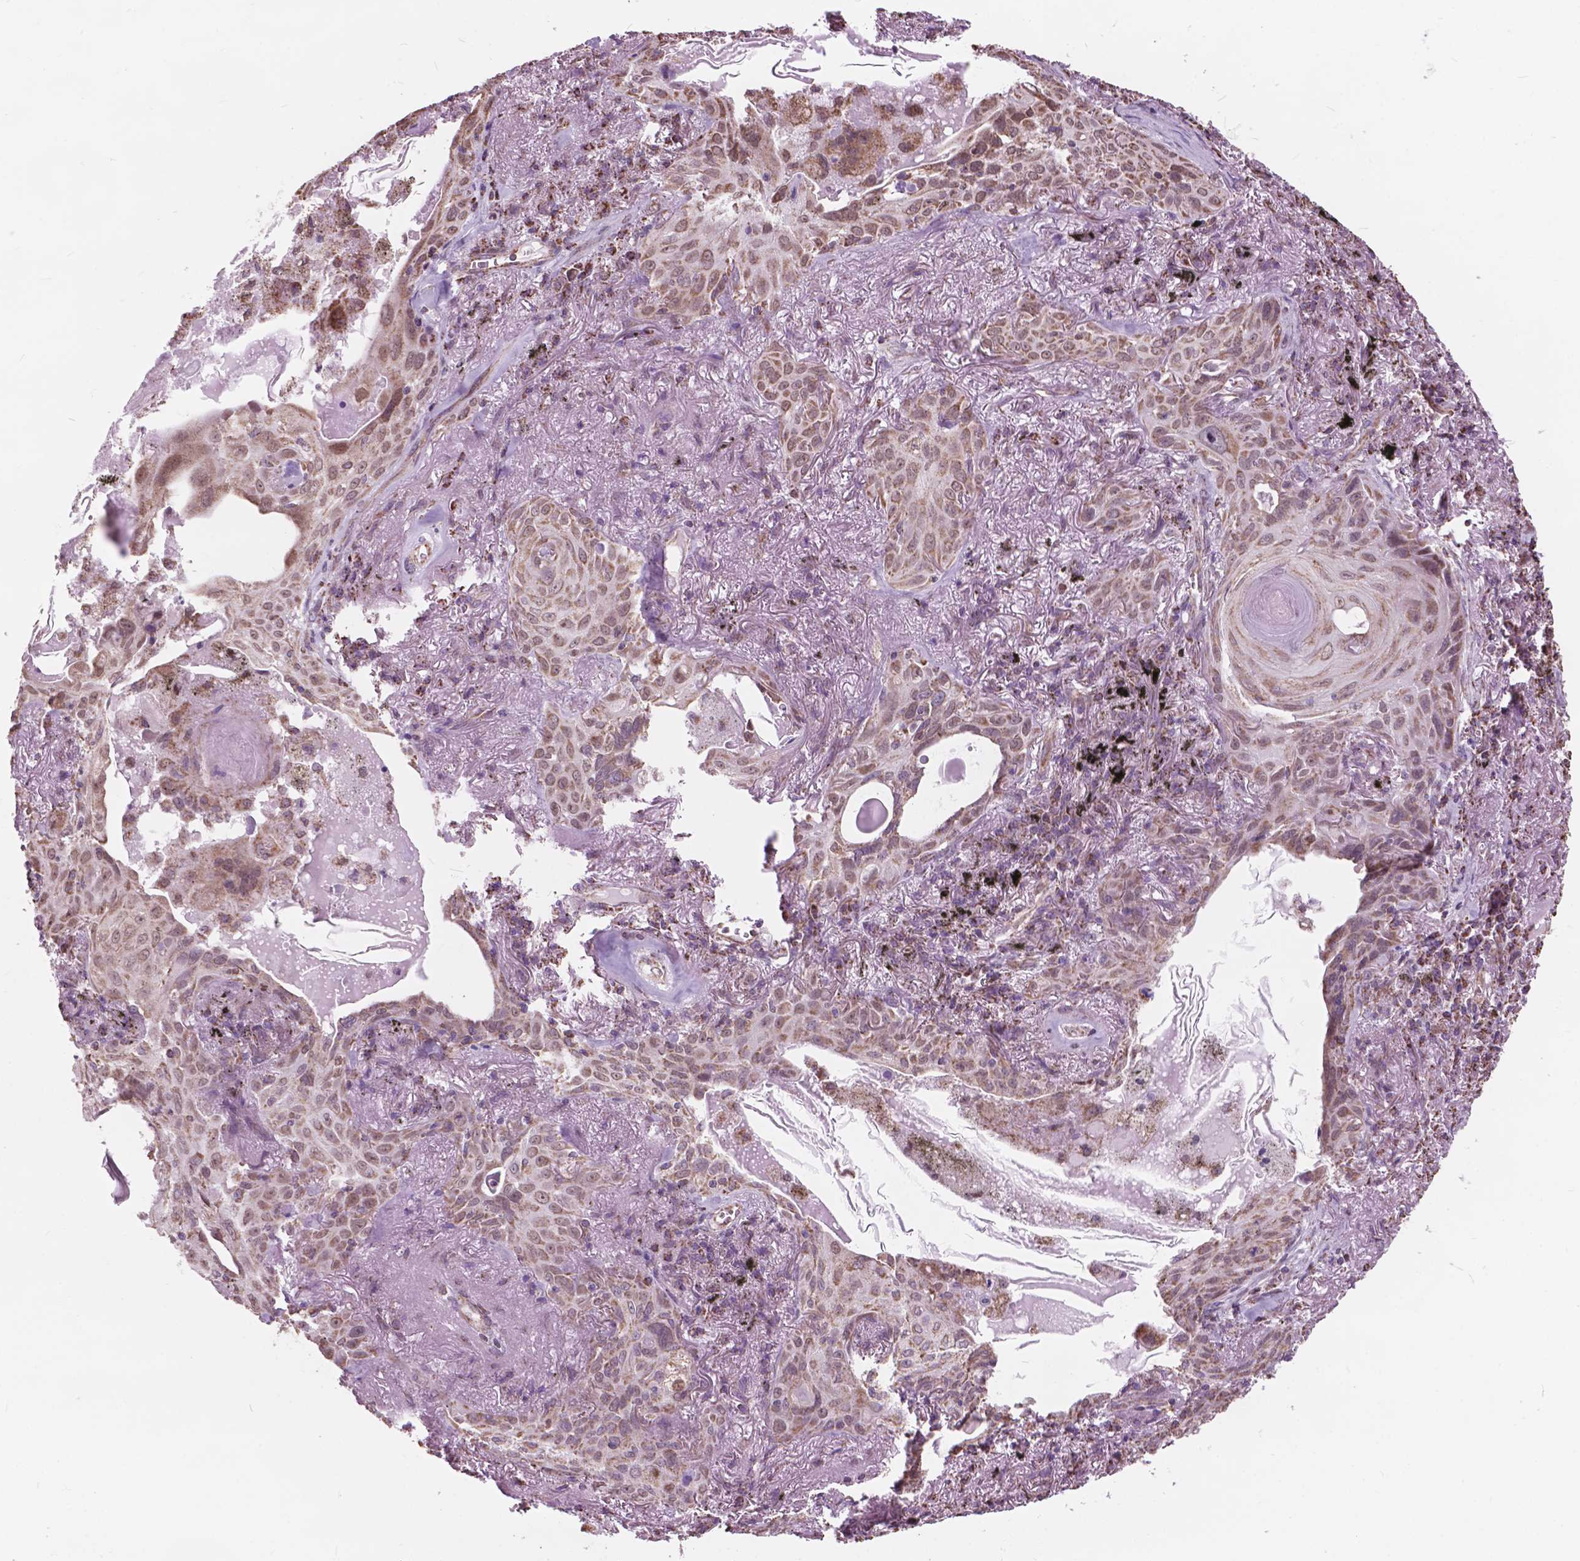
{"staining": {"intensity": "weak", "quantity": ">75%", "location": "cytoplasmic/membranous,nuclear"}, "tissue": "lung cancer", "cell_type": "Tumor cells", "image_type": "cancer", "snomed": [{"axis": "morphology", "description": "Squamous cell carcinoma, NOS"}, {"axis": "topography", "description": "Lung"}], "caption": "Immunohistochemical staining of lung cancer exhibits low levels of weak cytoplasmic/membranous and nuclear expression in approximately >75% of tumor cells.", "gene": "SCOC", "patient": {"sex": "male", "age": 79}}